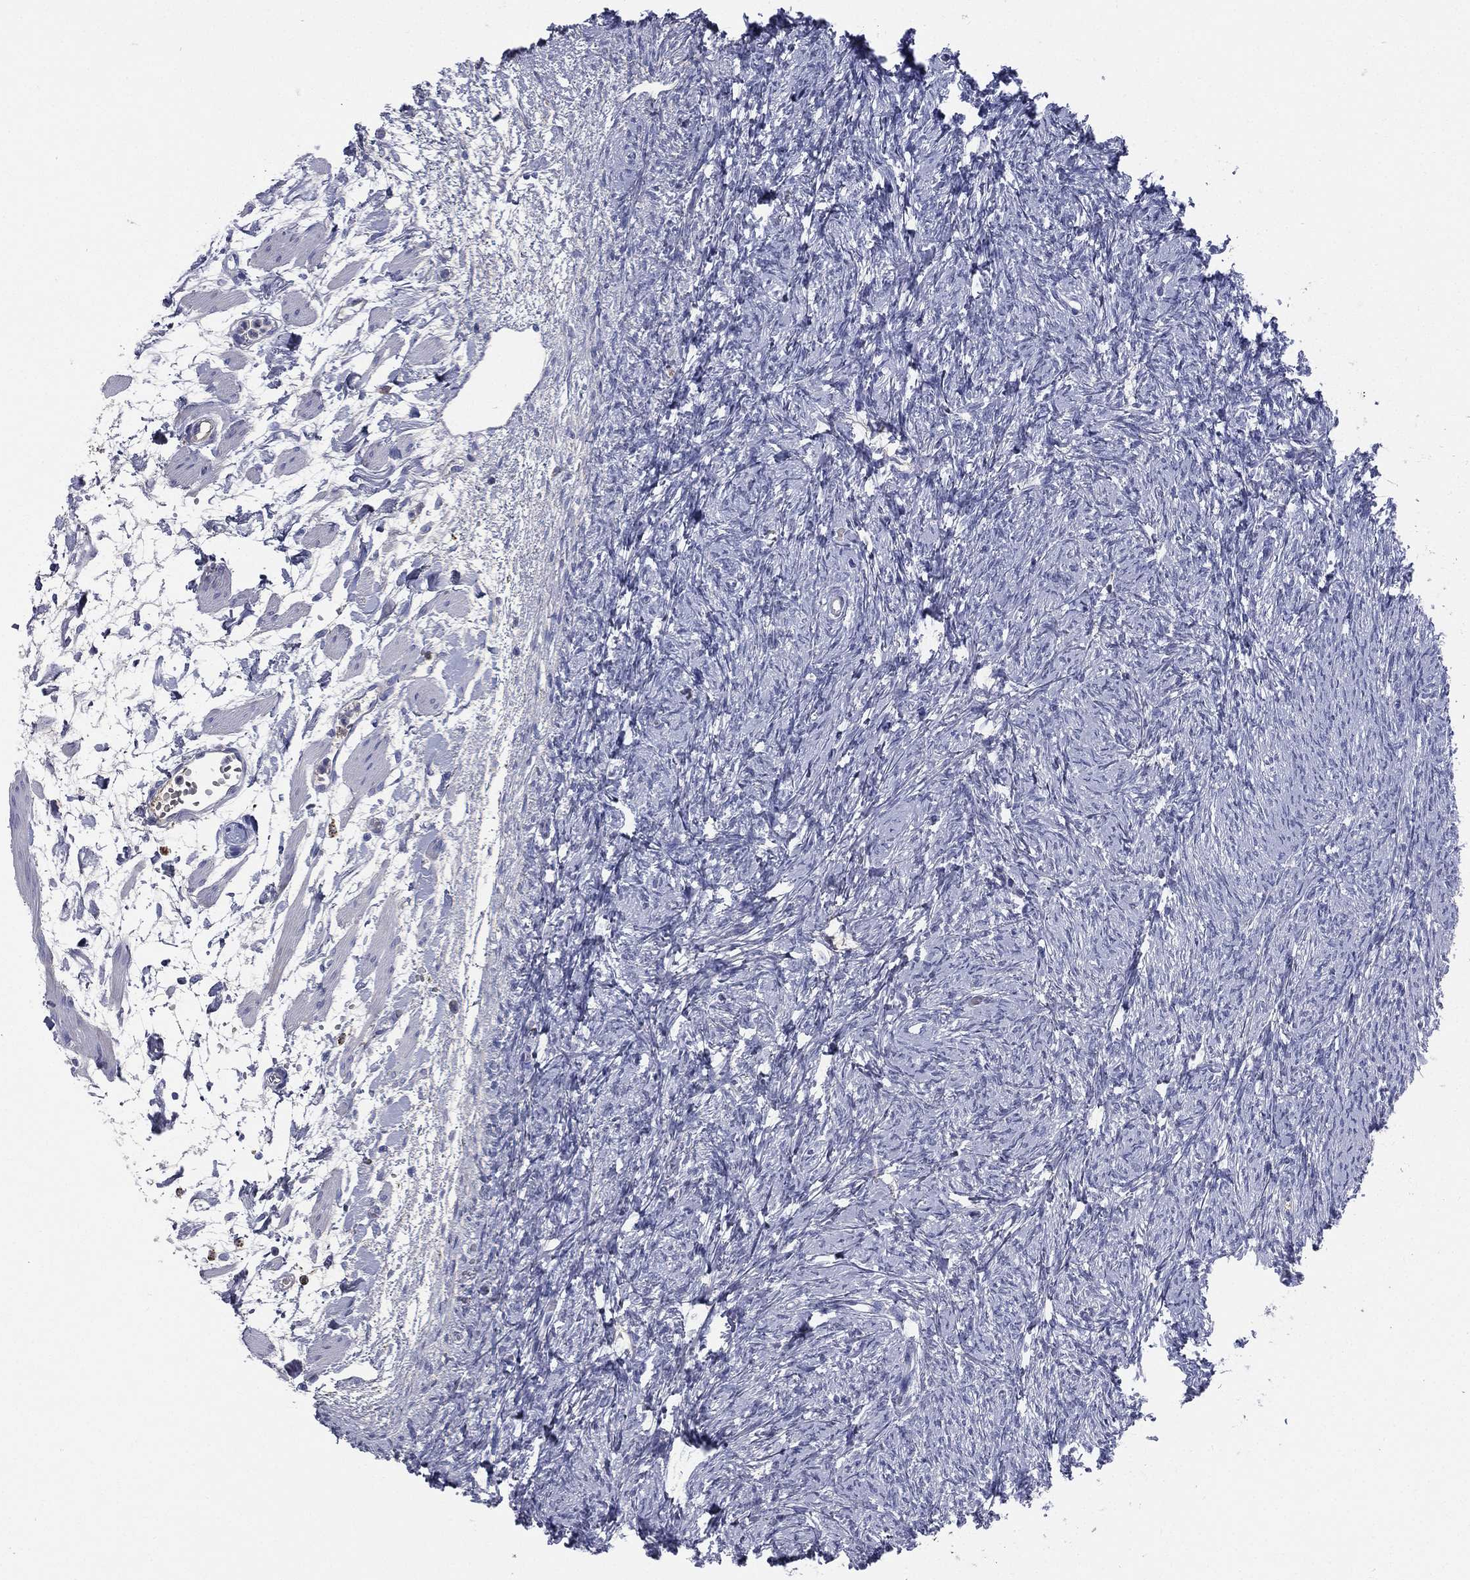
{"staining": {"intensity": "negative", "quantity": "none", "location": "none"}, "tissue": "ovary", "cell_type": "Follicle cells", "image_type": "normal", "snomed": [{"axis": "morphology", "description": "Normal tissue, NOS"}, {"axis": "topography", "description": "Fallopian tube"}, {"axis": "topography", "description": "Ovary"}], "caption": "A high-resolution histopathology image shows IHC staining of unremarkable ovary, which displays no significant positivity in follicle cells. (Brightfield microscopy of DAB IHC at high magnification).", "gene": "HP", "patient": {"sex": "female", "age": 33}}